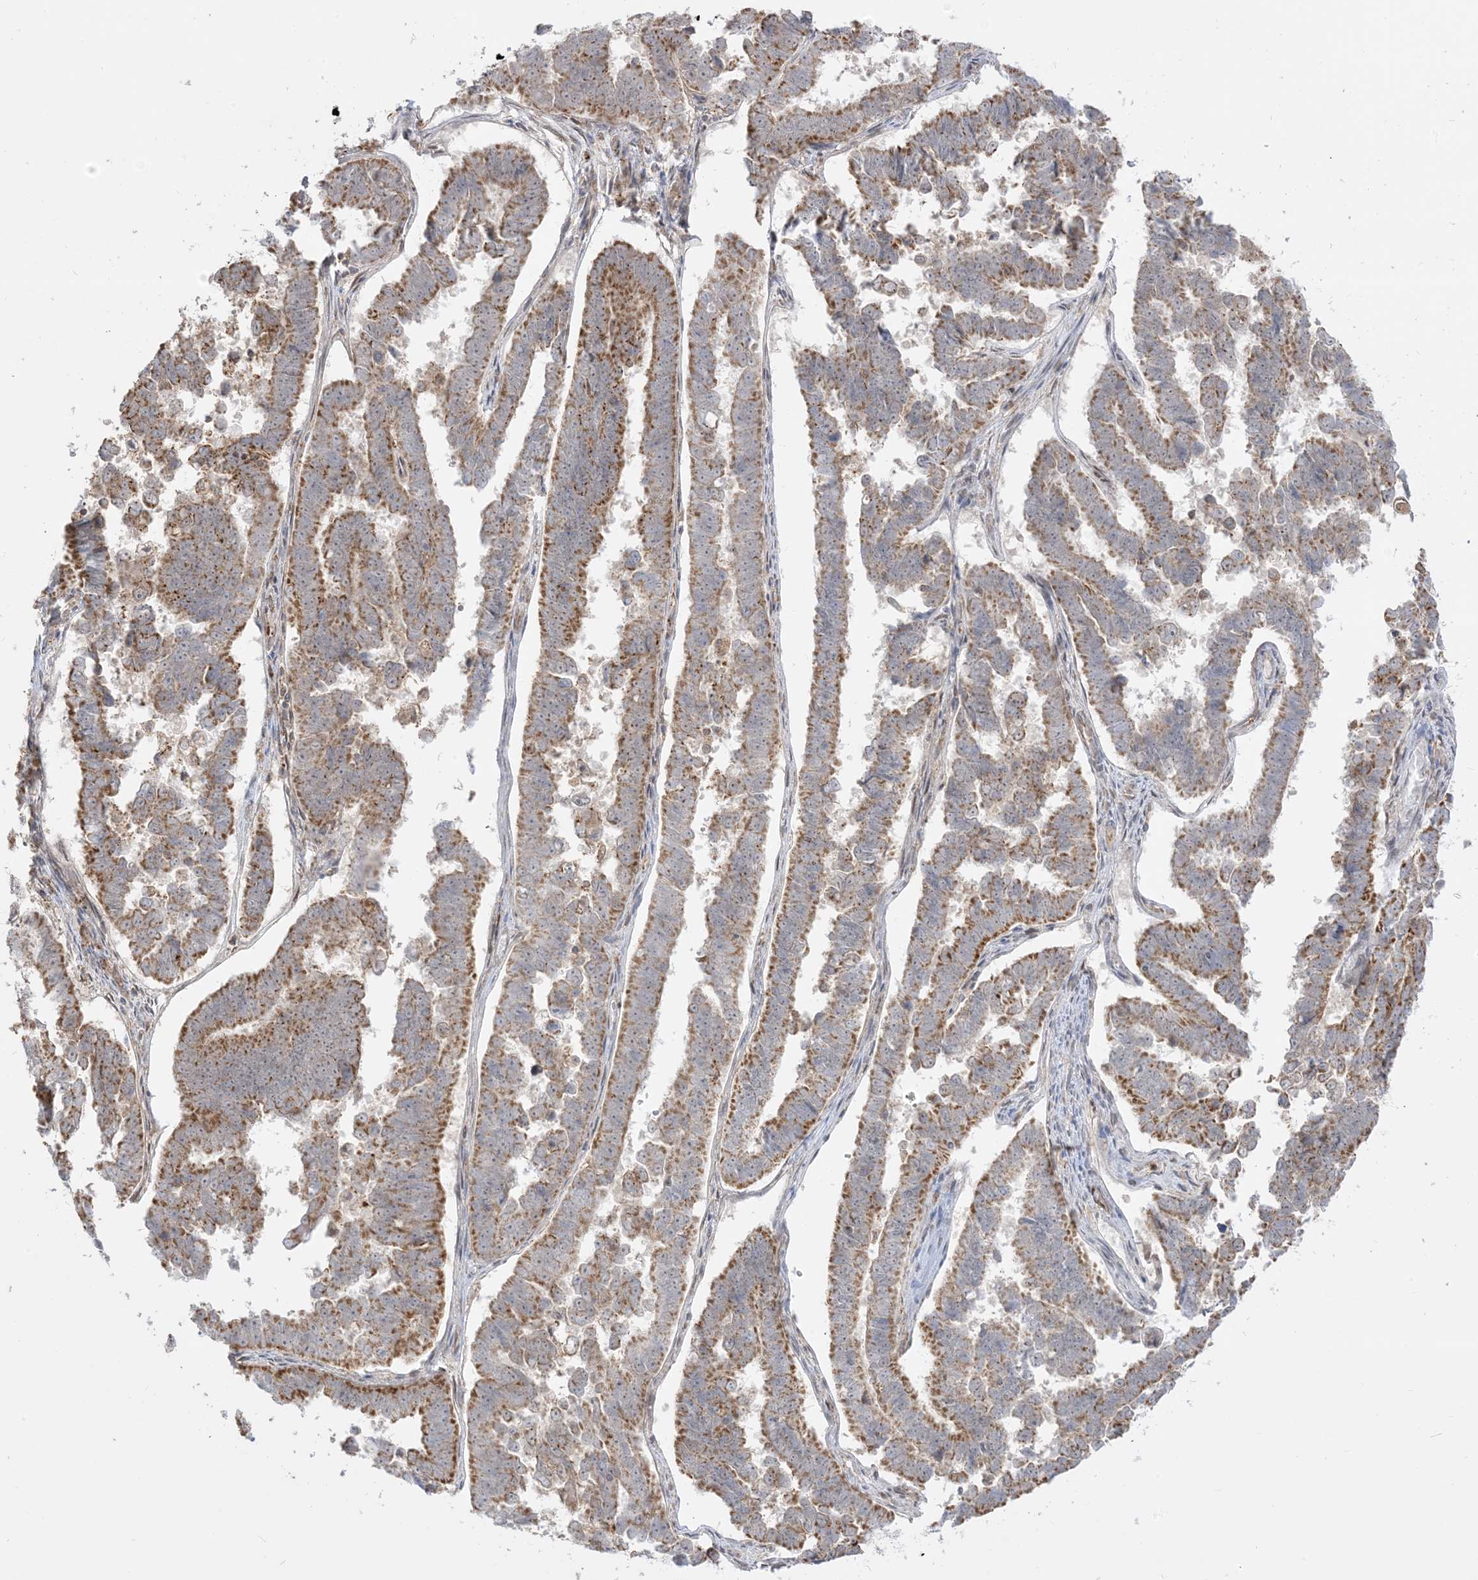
{"staining": {"intensity": "moderate", "quantity": ">75%", "location": "cytoplasmic/membranous"}, "tissue": "endometrial cancer", "cell_type": "Tumor cells", "image_type": "cancer", "snomed": [{"axis": "morphology", "description": "Adenocarcinoma, NOS"}, {"axis": "topography", "description": "Endometrium"}], "caption": "A micrograph of human endometrial cancer (adenocarcinoma) stained for a protein shows moderate cytoplasmic/membranous brown staining in tumor cells. (brown staining indicates protein expression, while blue staining denotes nuclei).", "gene": "KANSL3", "patient": {"sex": "female", "age": 75}}